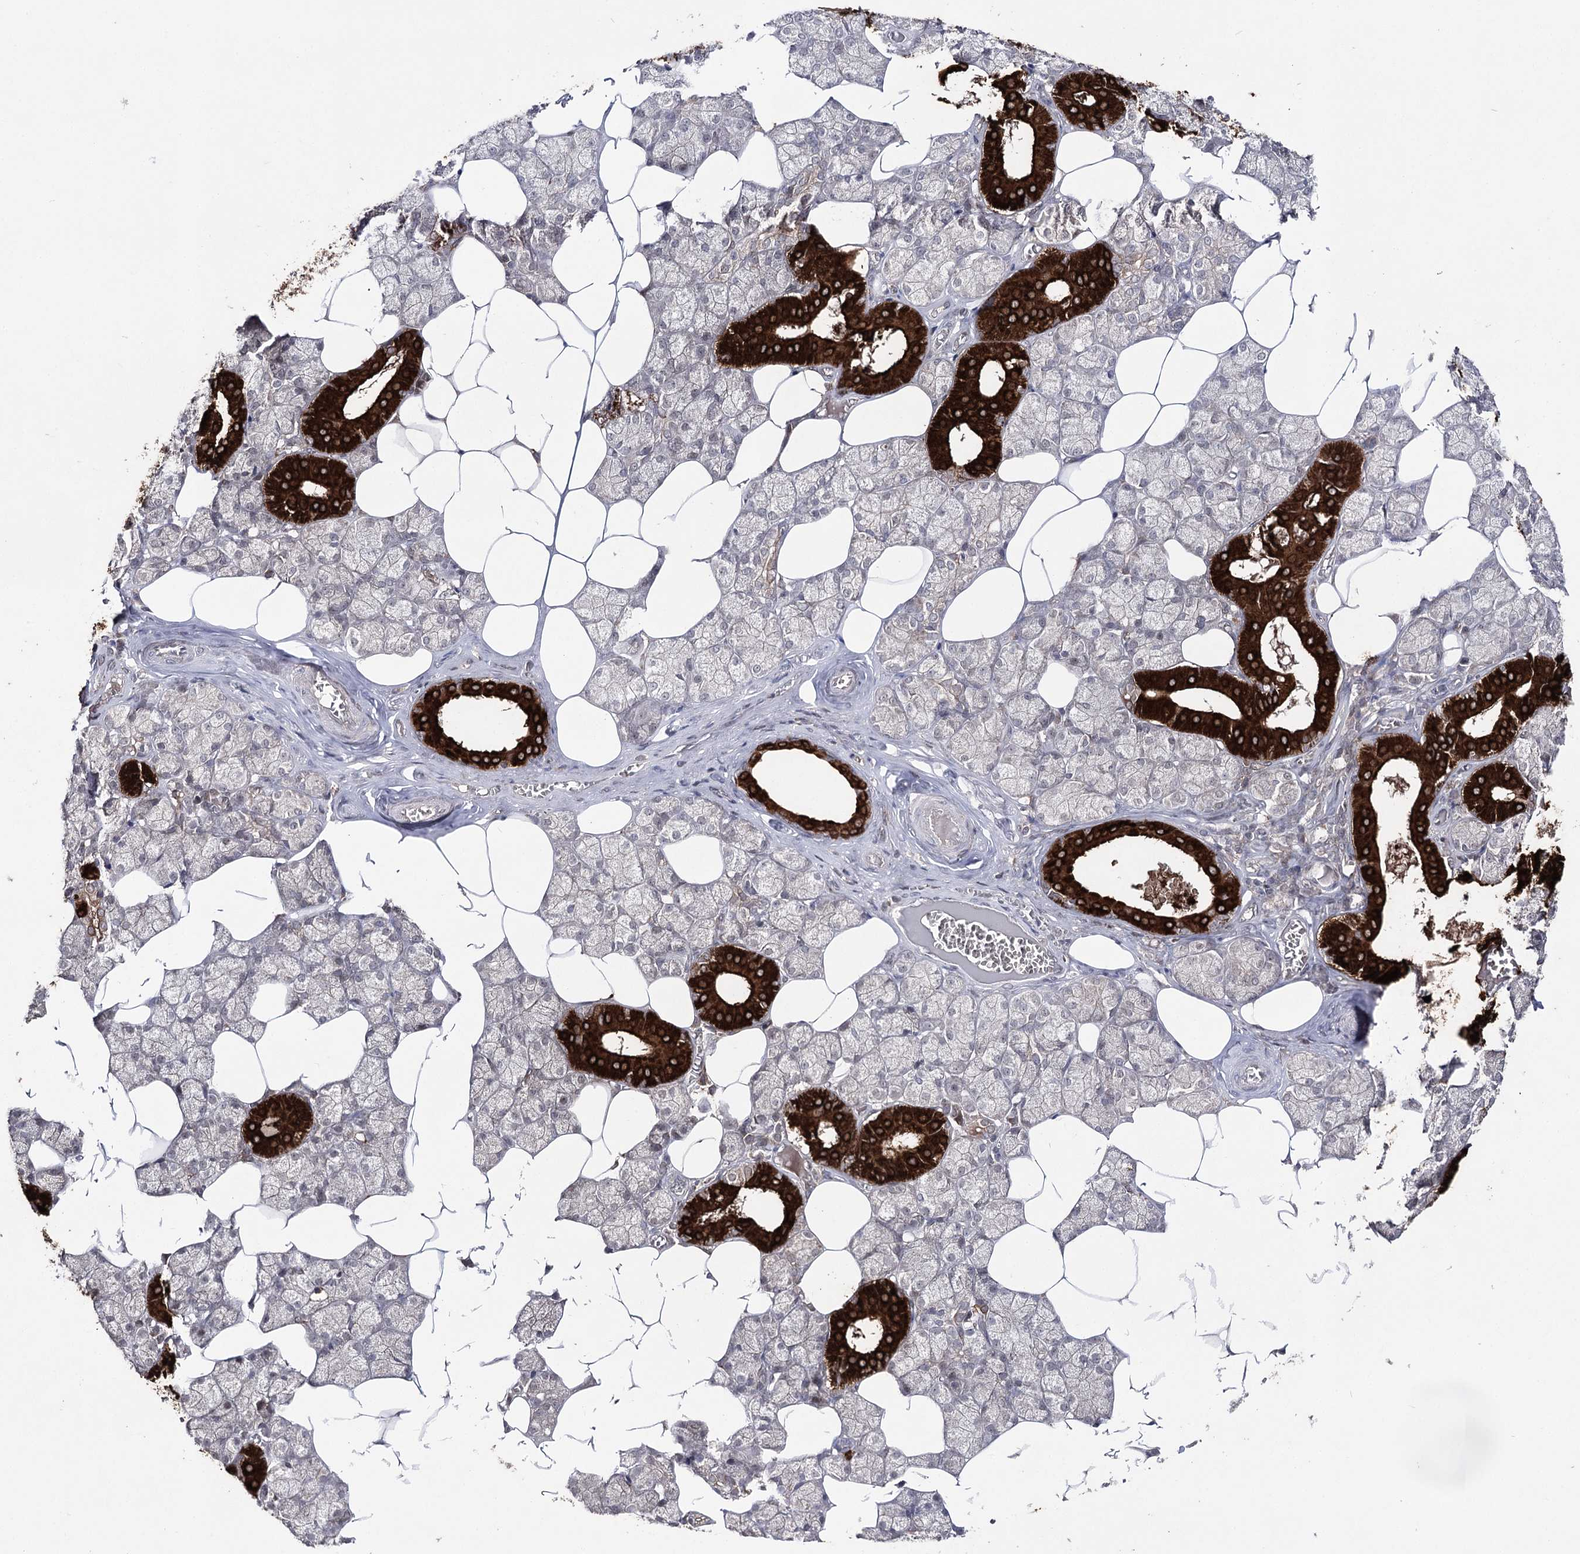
{"staining": {"intensity": "strong", "quantity": "<25%", "location": "cytoplasmic/membranous"}, "tissue": "salivary gland", "cell_type": "Glandular cells", "image_type": "normal", "snomed": [{"axis": "morphology", "description": "Normal tissue, NOS"}, {"axis": "topography", "description": "Salivary gland"}], "caption": "This image demonstrates normal salivary gland stained with IHC to label a protein in brown. The cytoplasmic/membranous of glandular cells show strong positivity for the protein. Nuclei are counter-stained blue.", "gene": "HSD11B2", "patient": {"sex": "male", "age": 62}}